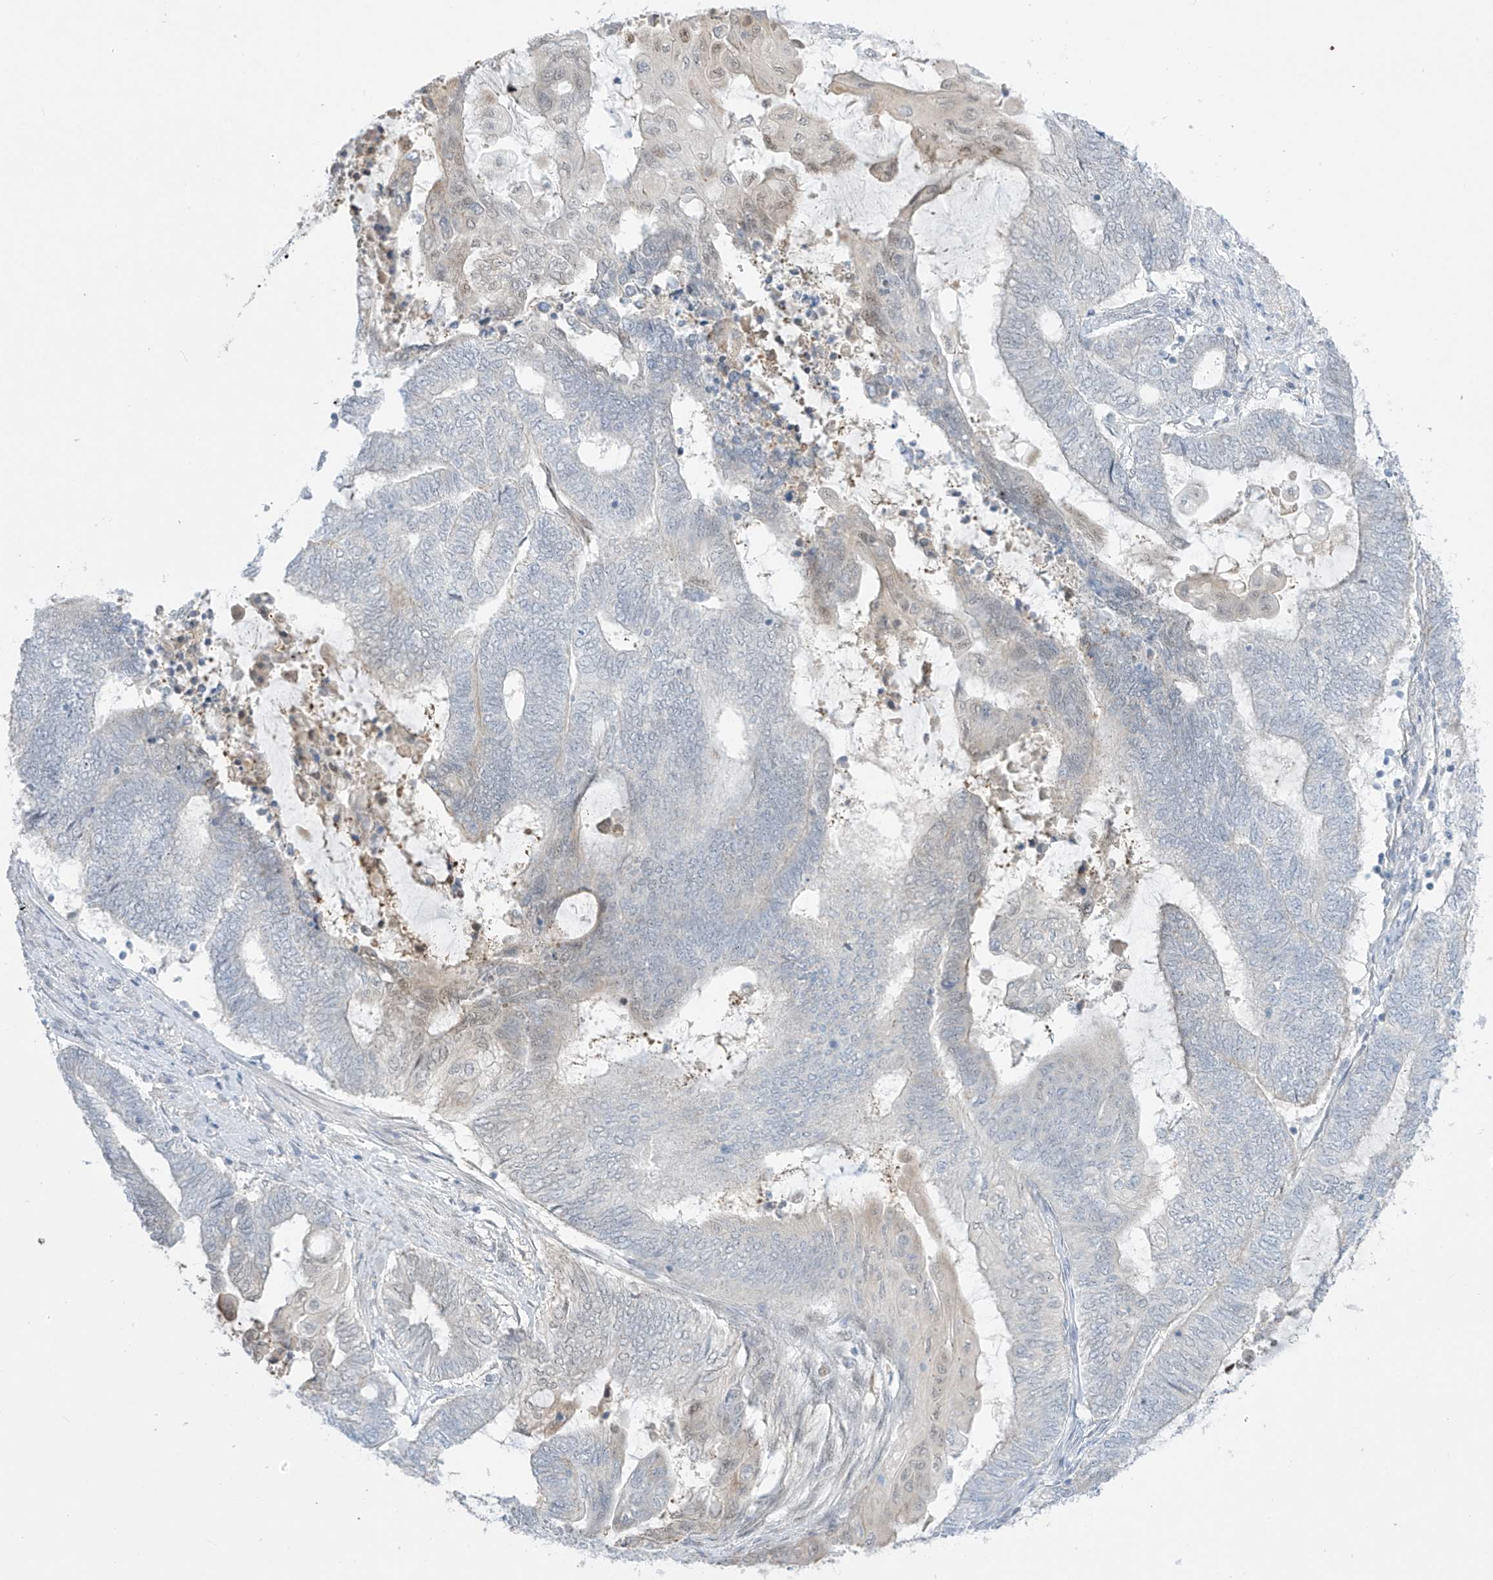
{"staining": {"intensity": "negative", "quantity": "none", "location": "none"}, "tissue": "endometrial cancer", "cell_type": "Tumor cells", "image_type": "cancer", "snomed": [{"axis": "morphology", "description": "Adenocarcinoma, NOS"}, {"axis": "topography", "description": "Uterus"}, {"axis": "topography", "description": "Endometrium"}], "caption": "The micrograph displays no staining of tumor cells in endometrial adenocarcinoma. (IHC, brightfield microscopy, high magnification).", "gene": "ASPRV1", "patient": {"sex": "female", "age": 70}}